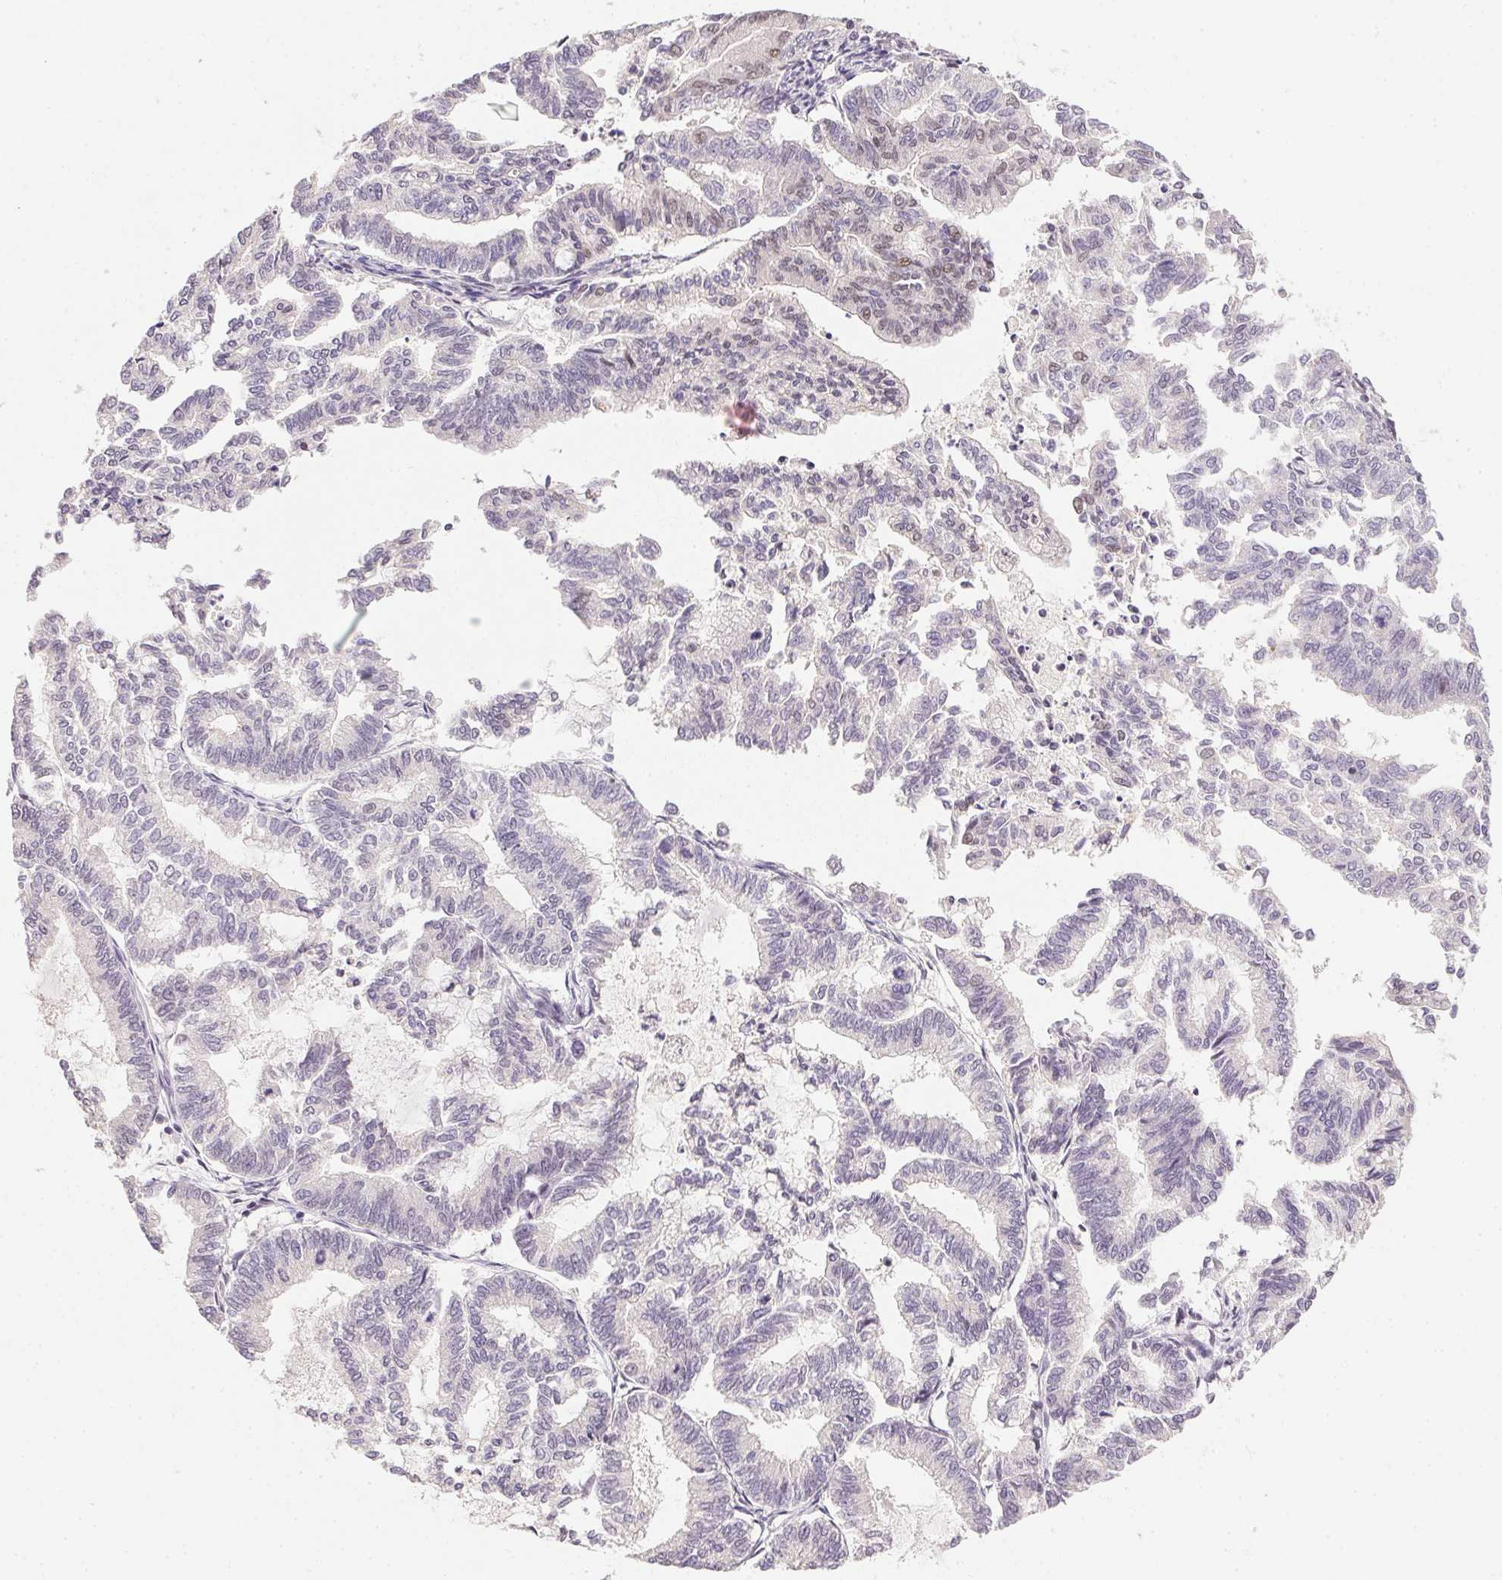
{"staining": {"intensity": "negative", "quantity": "none", "location": "none"}, "tissue": "endometrial cancer", "cell_type": "Tumor cells", "image_type": "cancer", "snomed": [{"axis": "morphology", "description": "Adenocarcinoma, NOS"}, {"axis": "topography", "description": "Endometrium"}], "caption": "Image shows no significant protein staining in tumor cells of endometrial cancer. (Brightfield microscopy of DAB immunohistochemistry (IHC) at high magnification).", "gene": "KDM4D", "patient": {"sex": "female", "age": 79}}